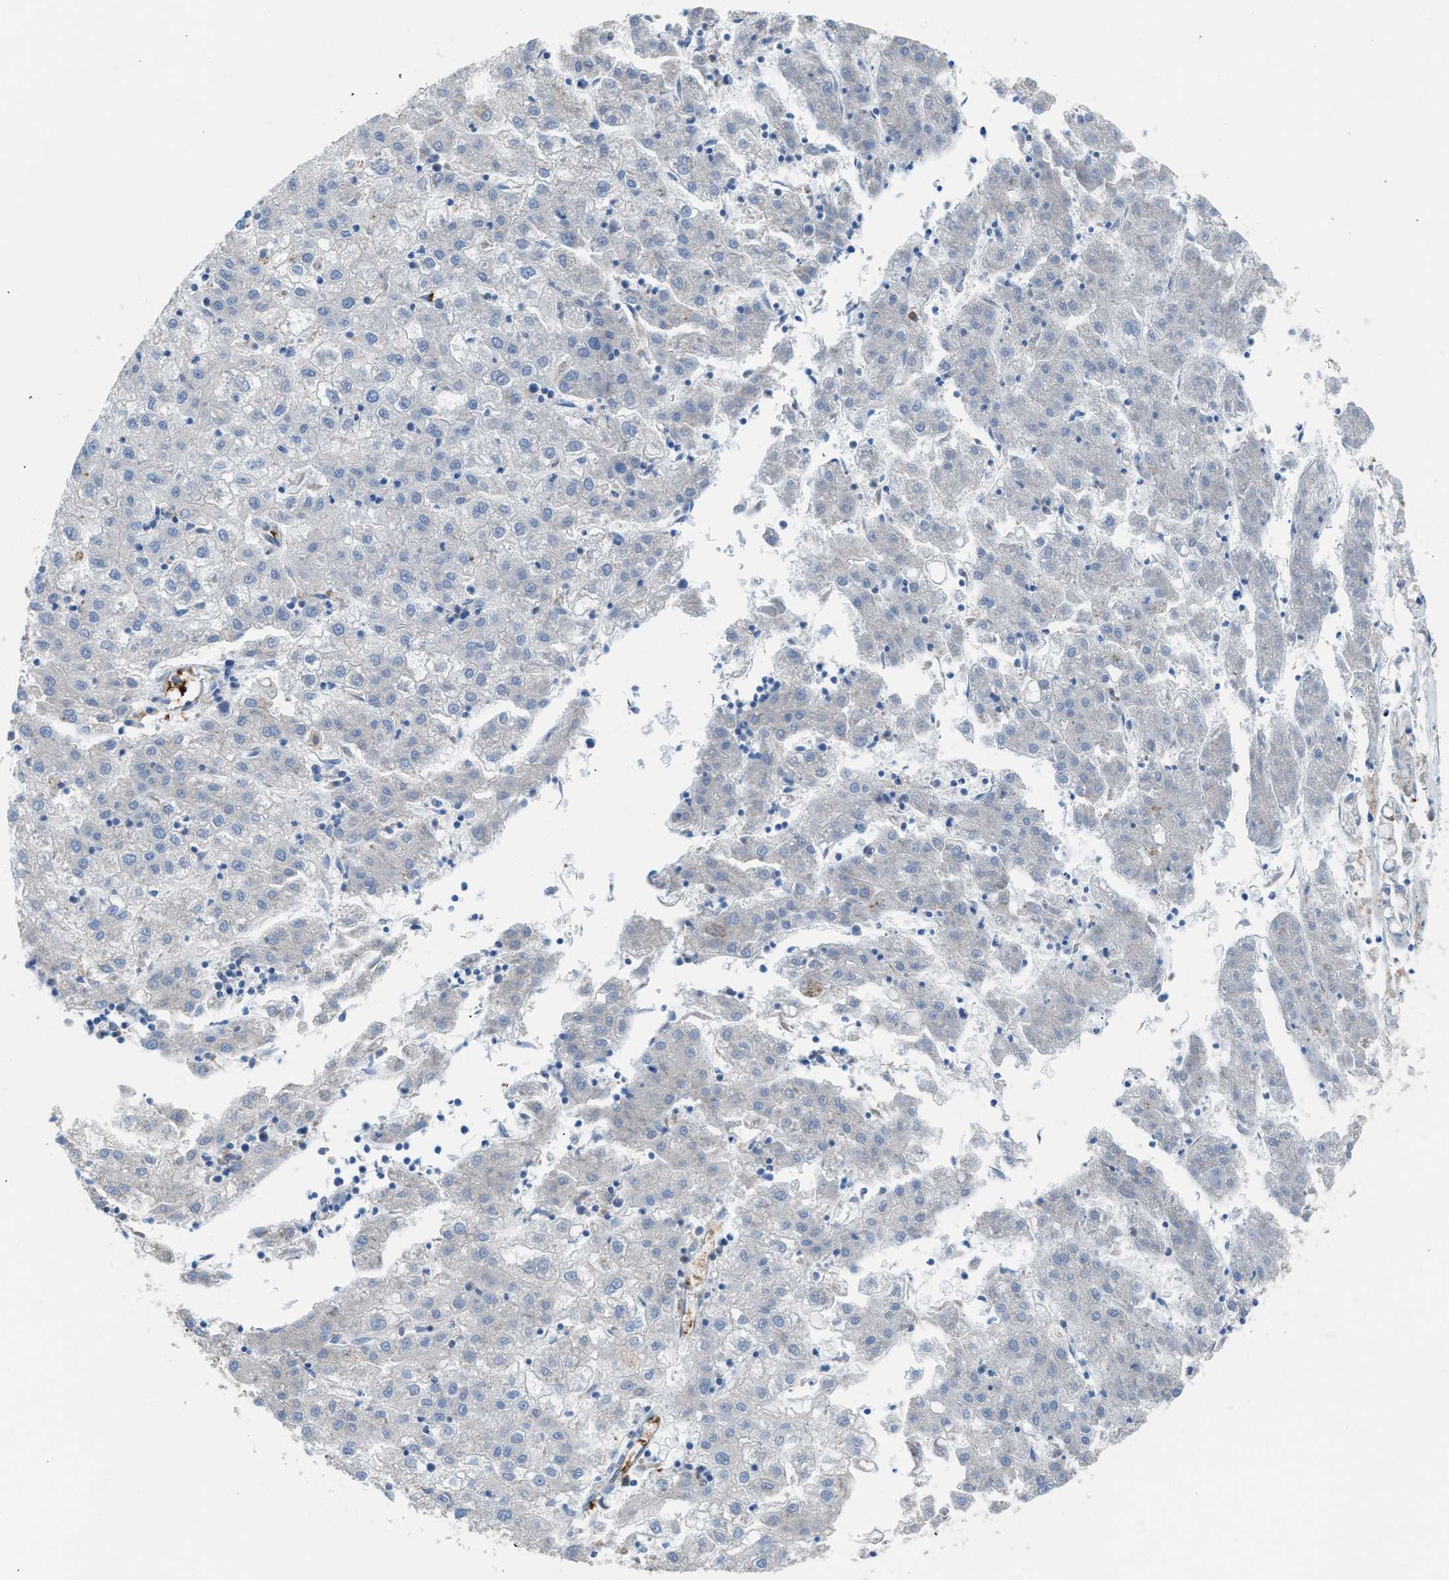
{"staining": {"intensity": "negative", "quantity": "none", "location": "none"}, "tissue": "liver cancer", "cell_type": "Tumor cells", "image_type": "cancer", "snomed": [{"axis": "morphology", "description": "Carcinoma, Hepatocellular, NOS"}, {"axis": "topography", "description": "Liver"}], "caption": "Immunohistochemistry histopathology image of neoplastic tissue: liver hepatocellular carcinoma stained with DAB (3,3'-diaminobenzidine) demonstrates no significant protein expression in tumor cells.", "gene": "CA3", "patient": {"sex": "male", "age": 72}}